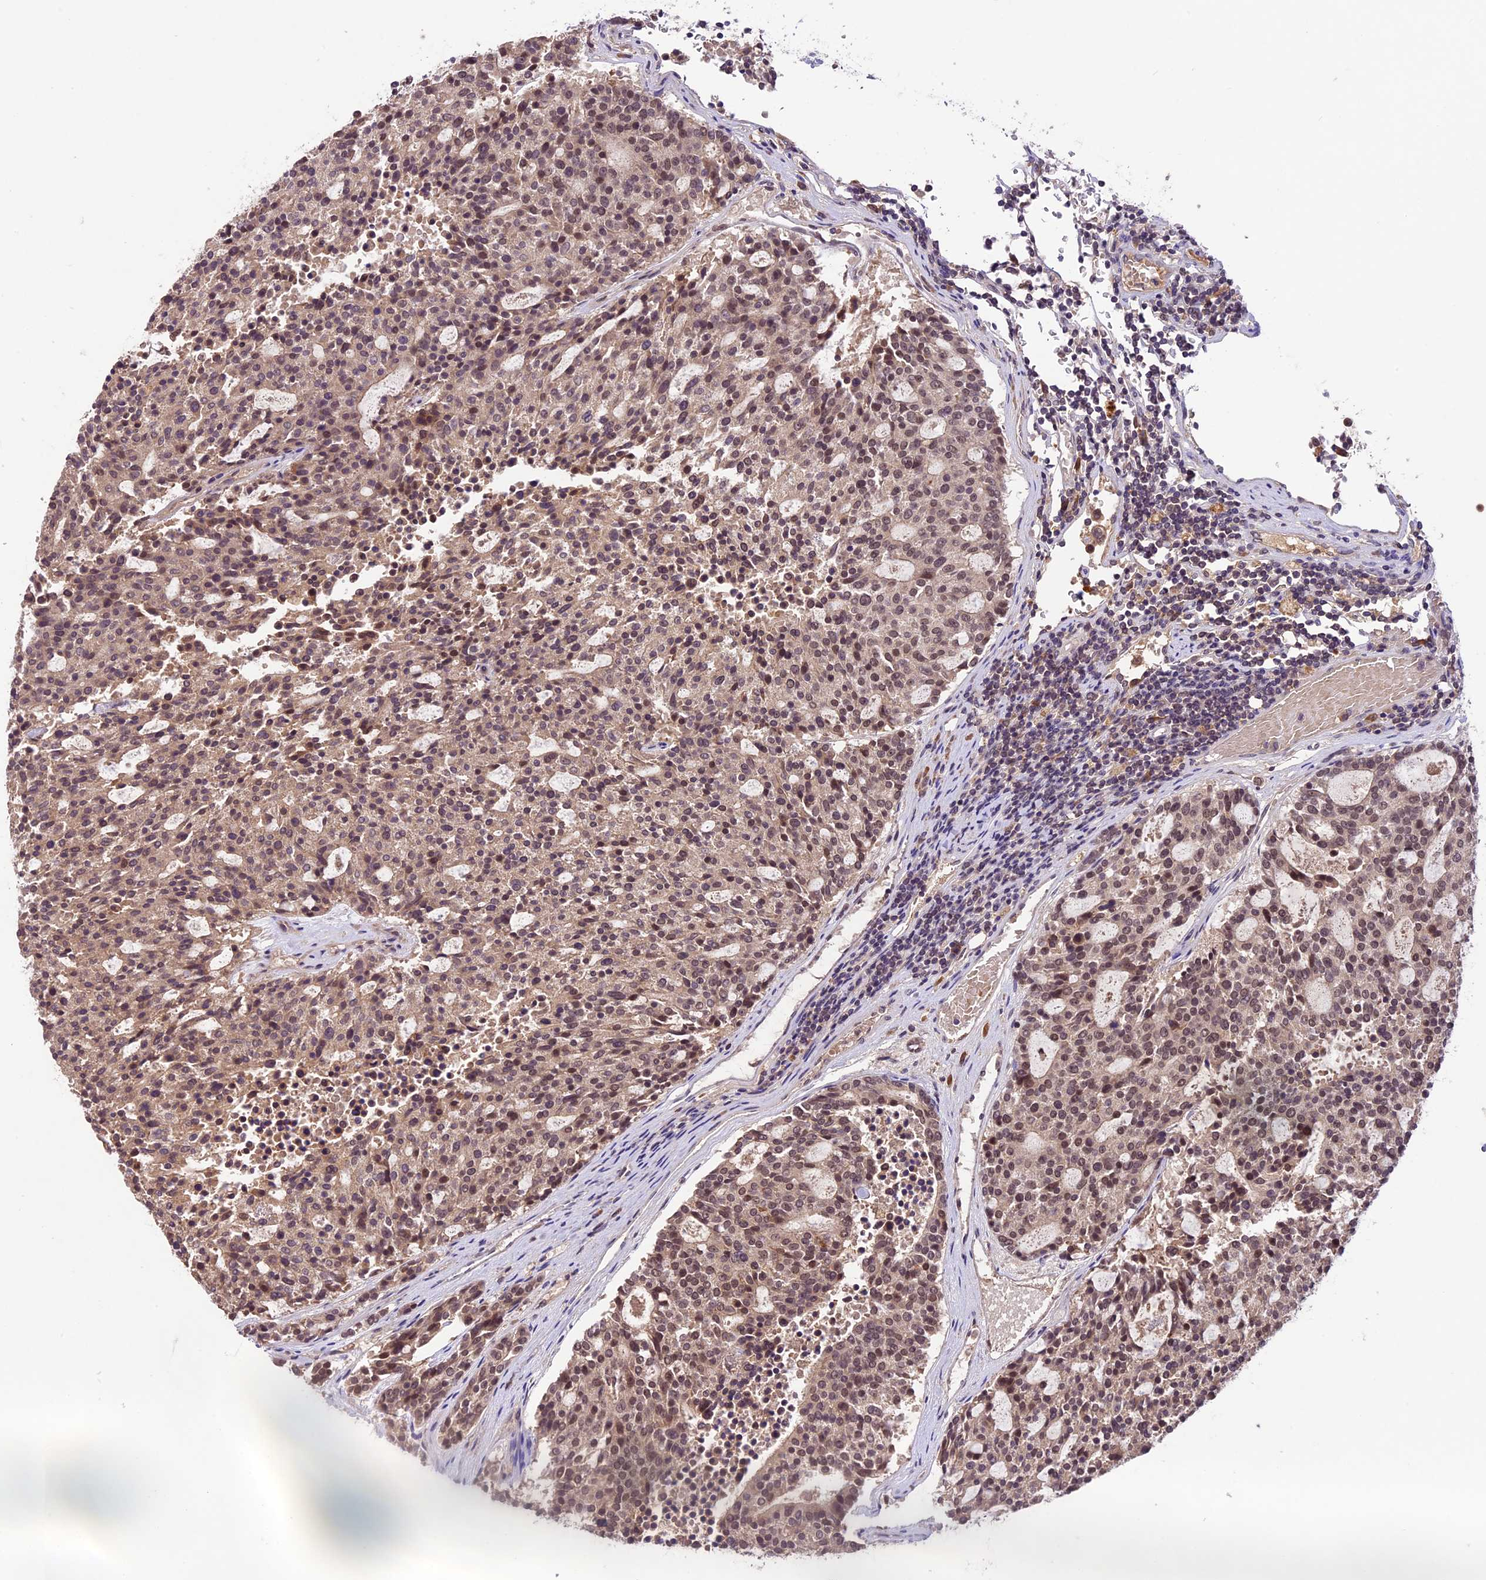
{"staining": {"intensity": "moderate", "quantity": ">75%", "location": "cytoplasmic/membranous,nuclear"}, "tissue": "carcinoid", "cell_type": "Tumor cells", "image_type": "cancer", "snomed": [{"axis": "morphology", "description": "Carcinoid, malignant, NOS"}, {"axis": "topography", "description": "Pancreas"}], "caption": "Moderate cytoplasmic/membranous and nuclear staining for a protein is identified in approximately >75% of tumor cells of malignant carcinoid using IHC.", "gene": "ATP10A", "patient": {"sex": "female", "age": 54}}